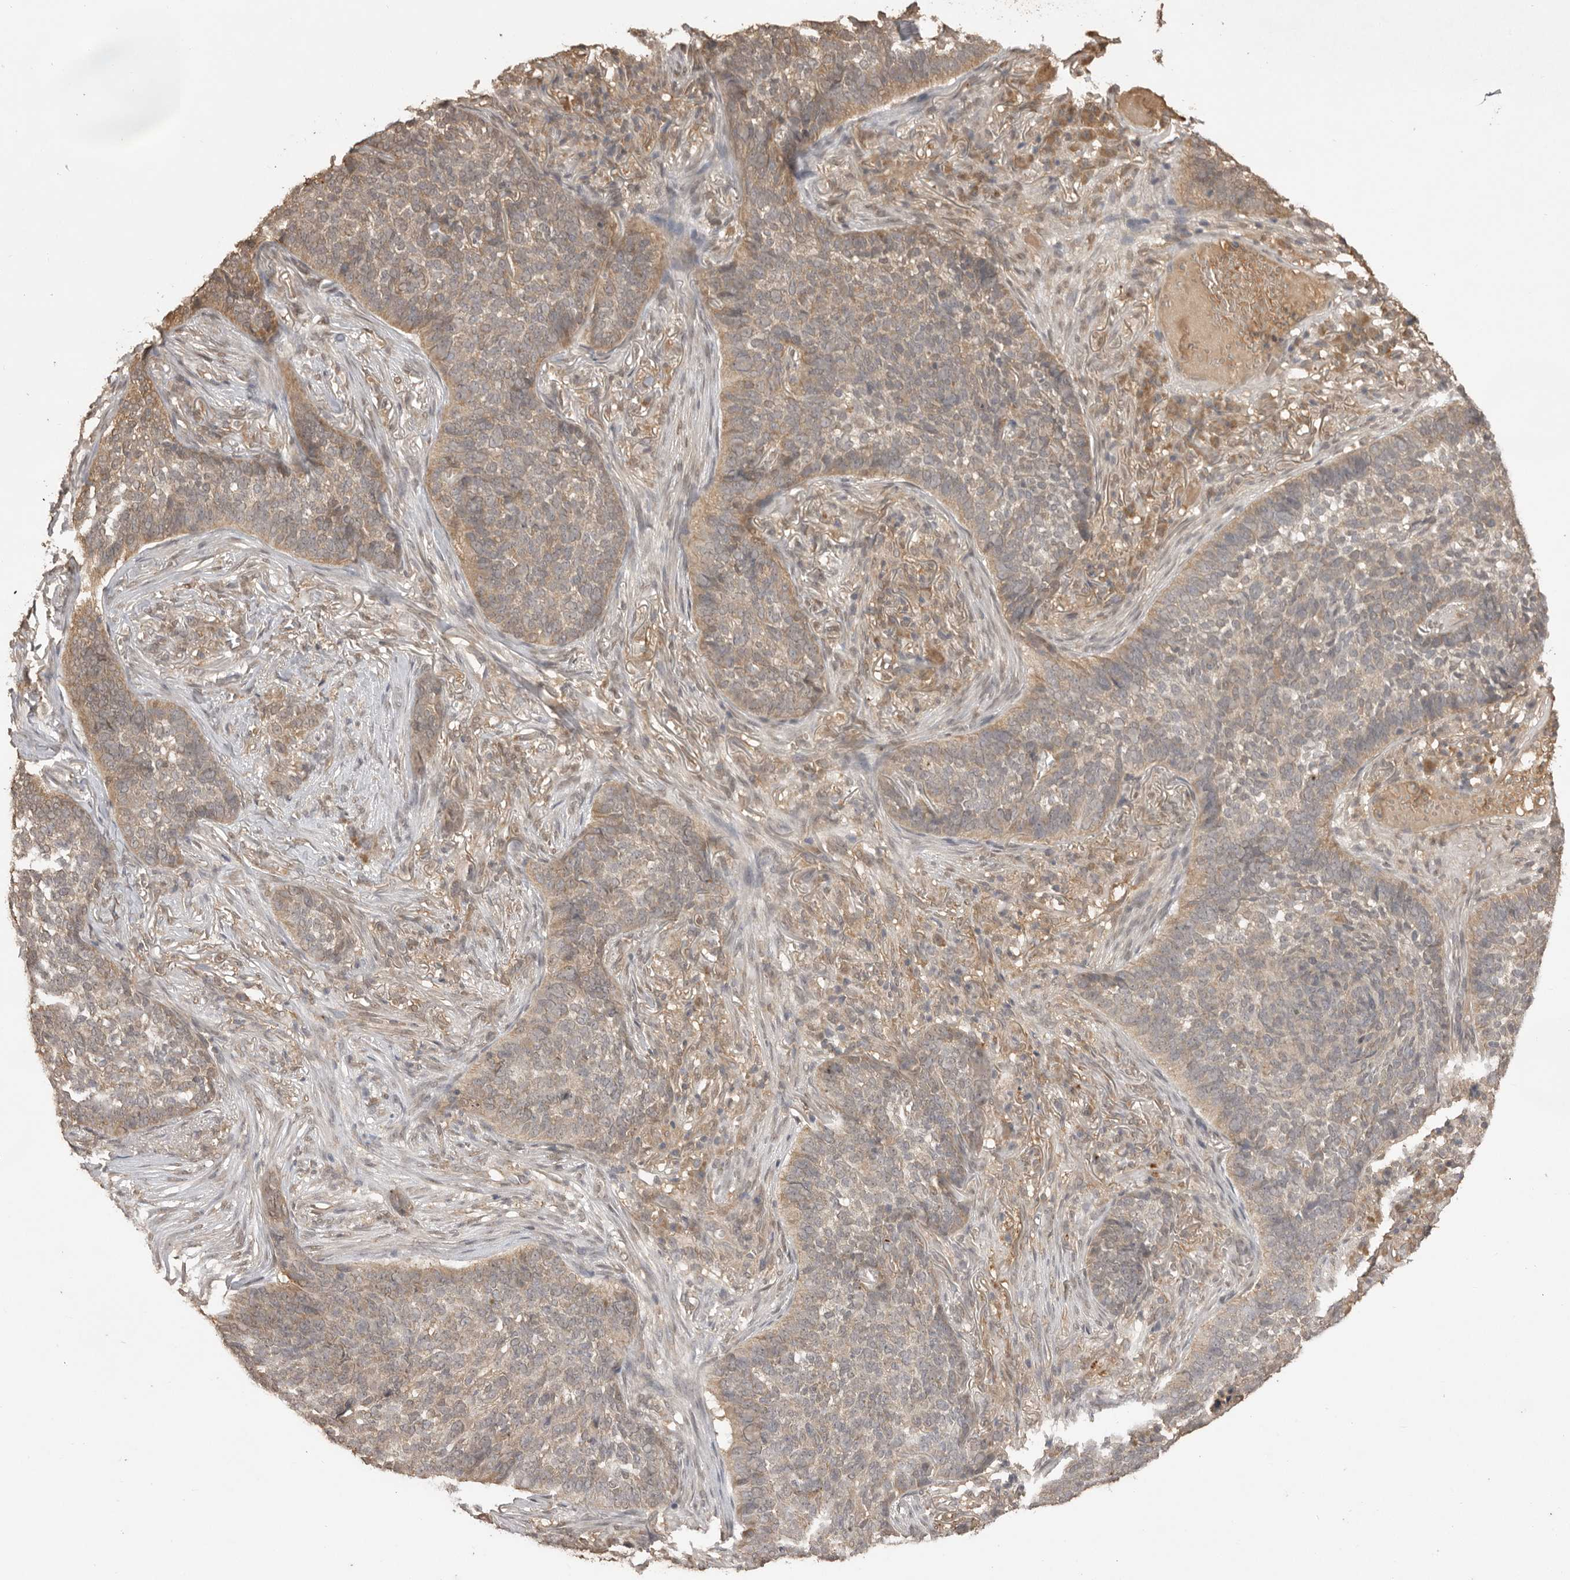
{"staining": {"intensity": "weak", "quantity": ">75%", "location": "cytoplasmic/membranous"}, "tissue": "skin cancer", "cell_type": "Tumor cells", "image_type": "cancer", "snomed": [{"axis": "morphology", "description": "Basal cell carcinoma"}, {"axis": "topography", "description": "Skin"}], "caption": "An immunohistochemistry (IHC) image of tumor tissue is shown. Protein staining in brown shows weak cytoplasmic/membranous positivity in skin cancer within tumor cells. Using DAB (brown) and hematoxylin (blue) stains, captured at high magnification using brightfield microscopy.", "gene": "JAG2", "patient": {"sex": "male", "age": 85}}